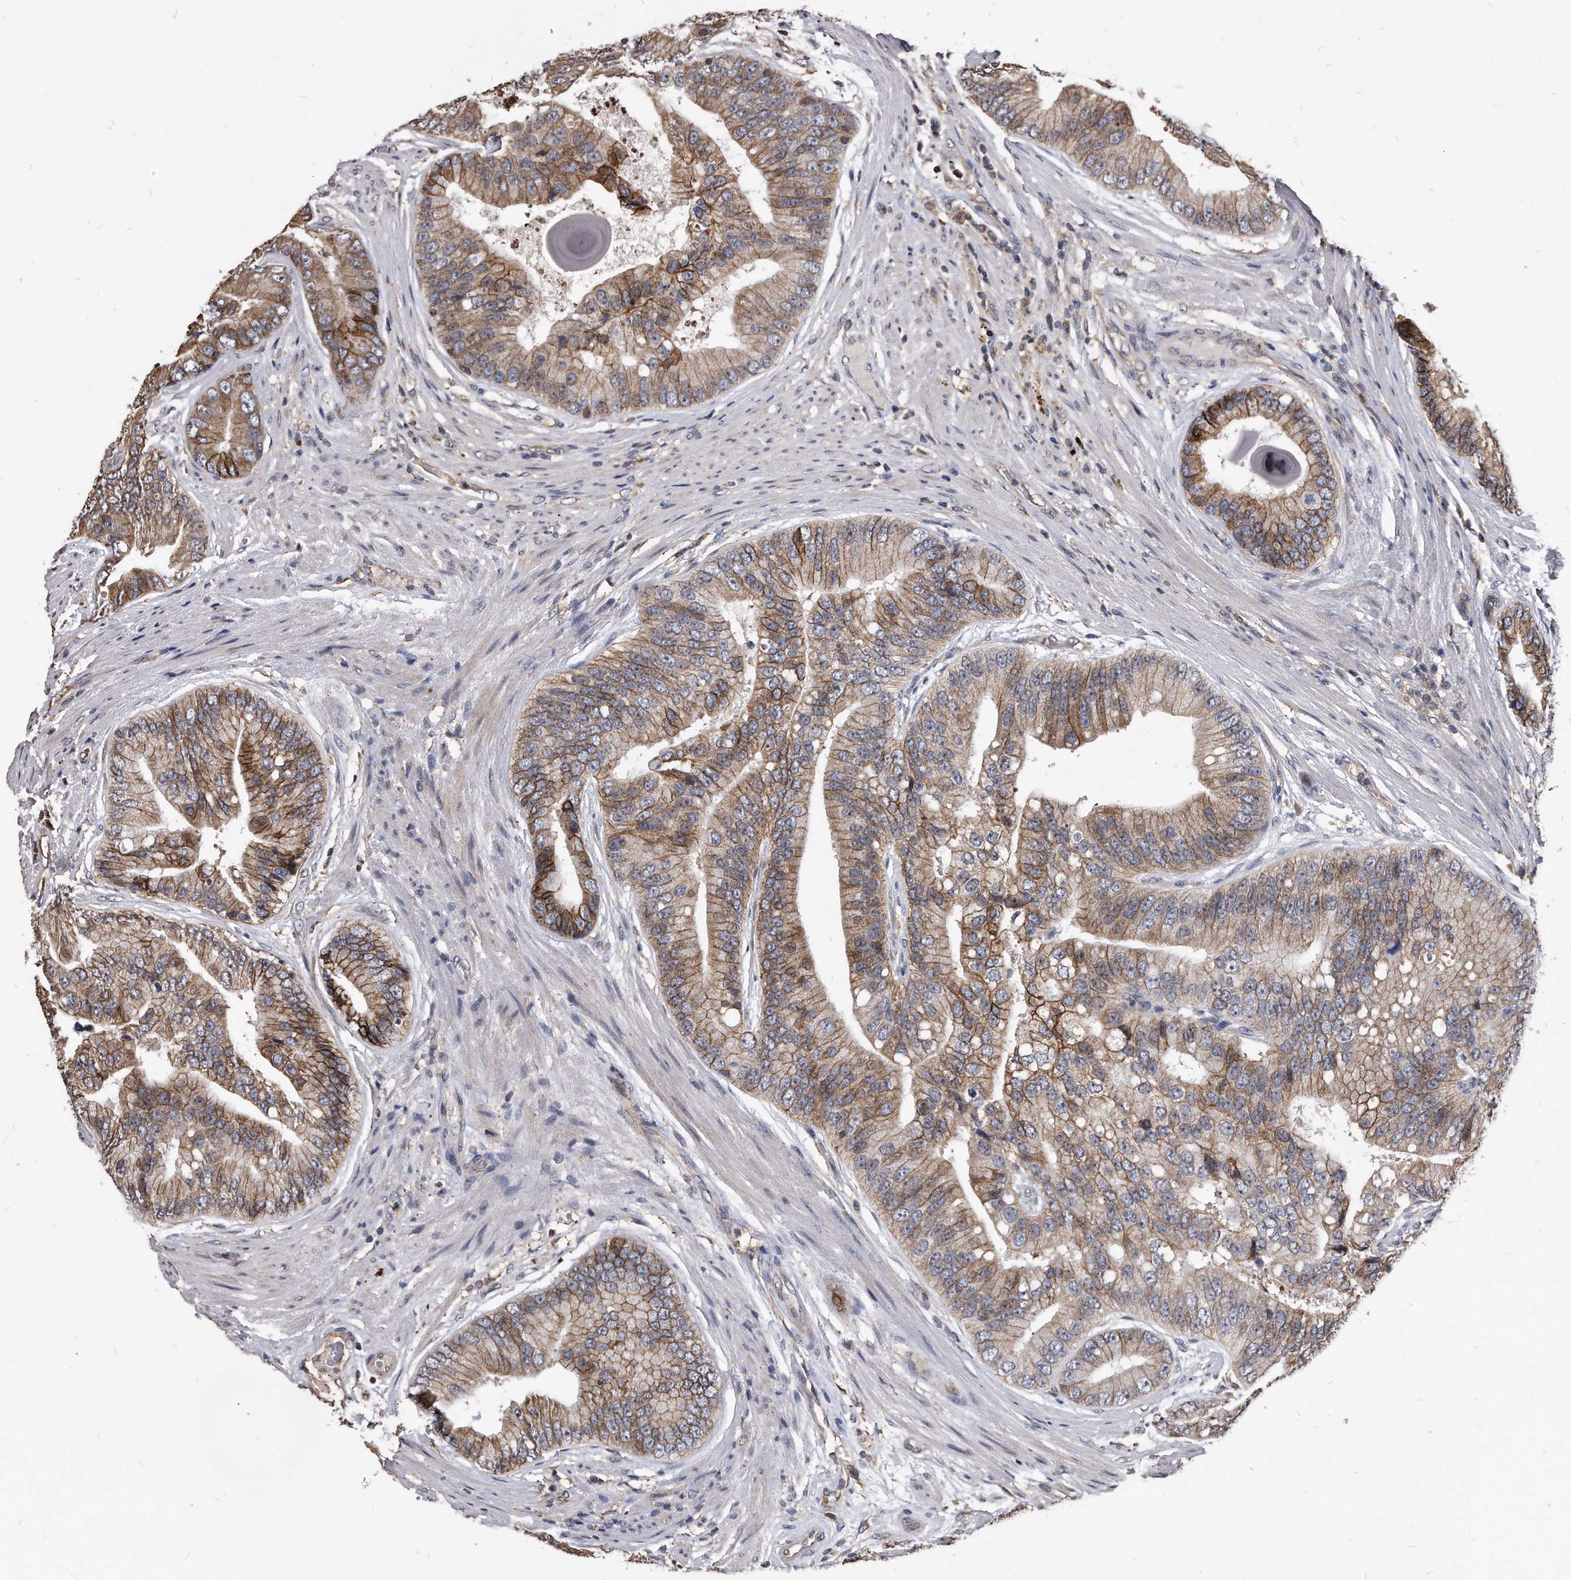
{"staining": {"intensity": "strong", "quantity": ">75%", "location": "cytoplasmic/membranous"}, "tissue": "prostate cancer", "cell_type": "Tumor cells", "image_type": "cancer", "snomed": [{"axis": "morphology", "description": "Adenocarcinoma, High grade"}, {"axis": "topography", "description": "Prostate"}], "caption": "Prostate cancer (high-grade adenocarcinoma) stained for a protein (brown) reveals strong cytoplasmic/membranous positive positivity in approximately >75% of tumor cells.", "gene": "IL20RA", "patient": {"sex": "male", "age": 70}}